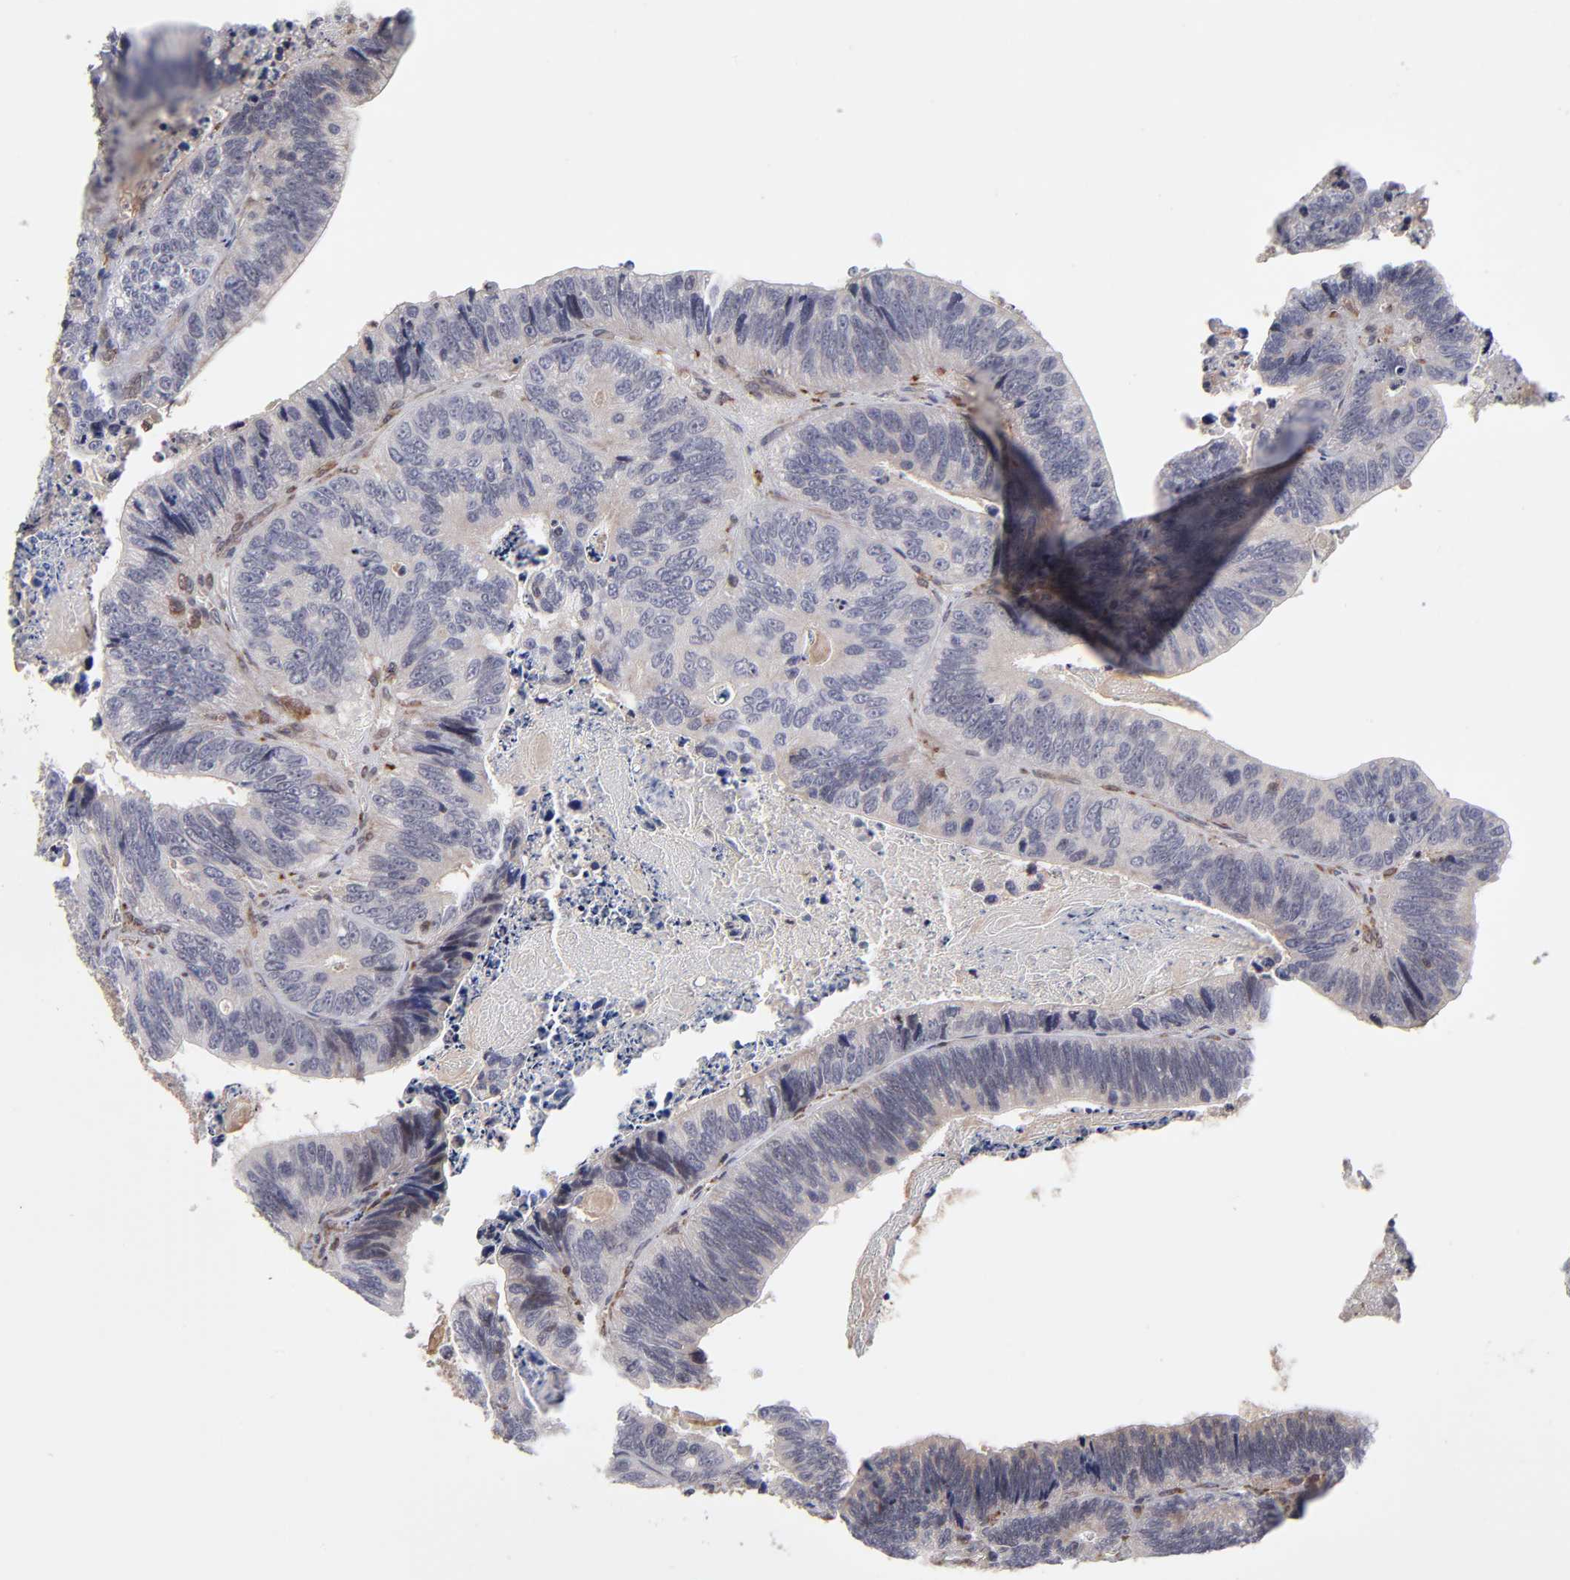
{"staining": {"intensity": "weak", "quantity": "<25%", "location": "cytoplasmic/membranous"}, "tissue": "colorectal cancer", "cell_type": "Tumor cells", "image_type": "cancer", "snomed": [{"axis": "morphology", "description": "Adenocarcinoma, NOS"}, {"axis": "topography", "description": "Colon"}], "caption": "Immunohistochemical staining of colorectal cancer (adenocarcinoma) exhibits no significant staining in tumor cells.", "gene": "UBE2L6", "patient": {"sex": "male", "age": 72}}